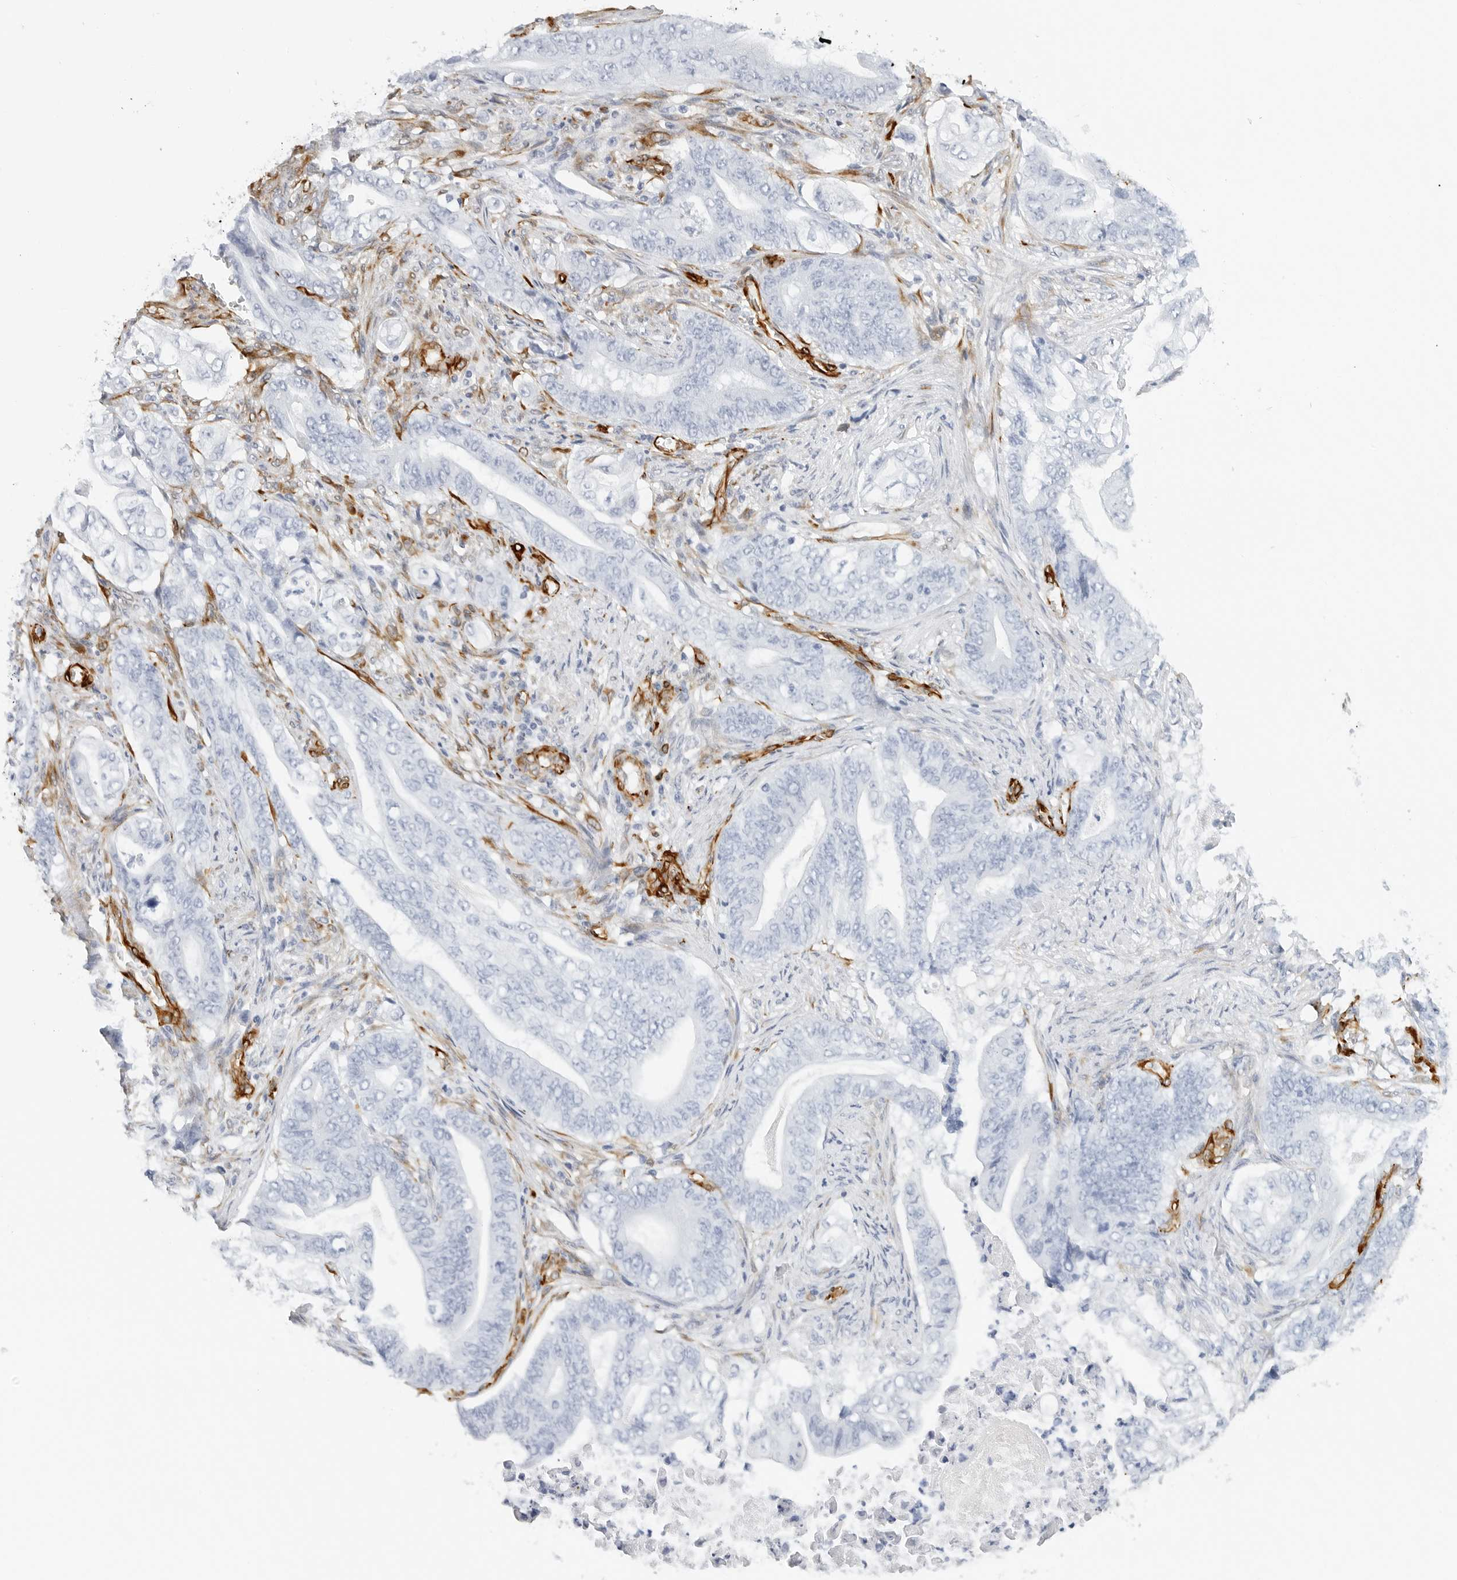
{"staining": {"intensity": "negative", "quantity": "none", "location": "none"}, "tissue": "stomach cancer", "cell_type": "Tumor cells", "image_type": "cancer", "snomed": [{"axis": "morphology", "description": "Adenocarcinoma, NOS"}, {"axis": "topography", "description": "Stomach"}], "caption": "Tumor cells are negative for brown protein staining in adenocarcinoma (stomach).", "gene": "NES", "patient": {"sex": "female", "age": 73}}